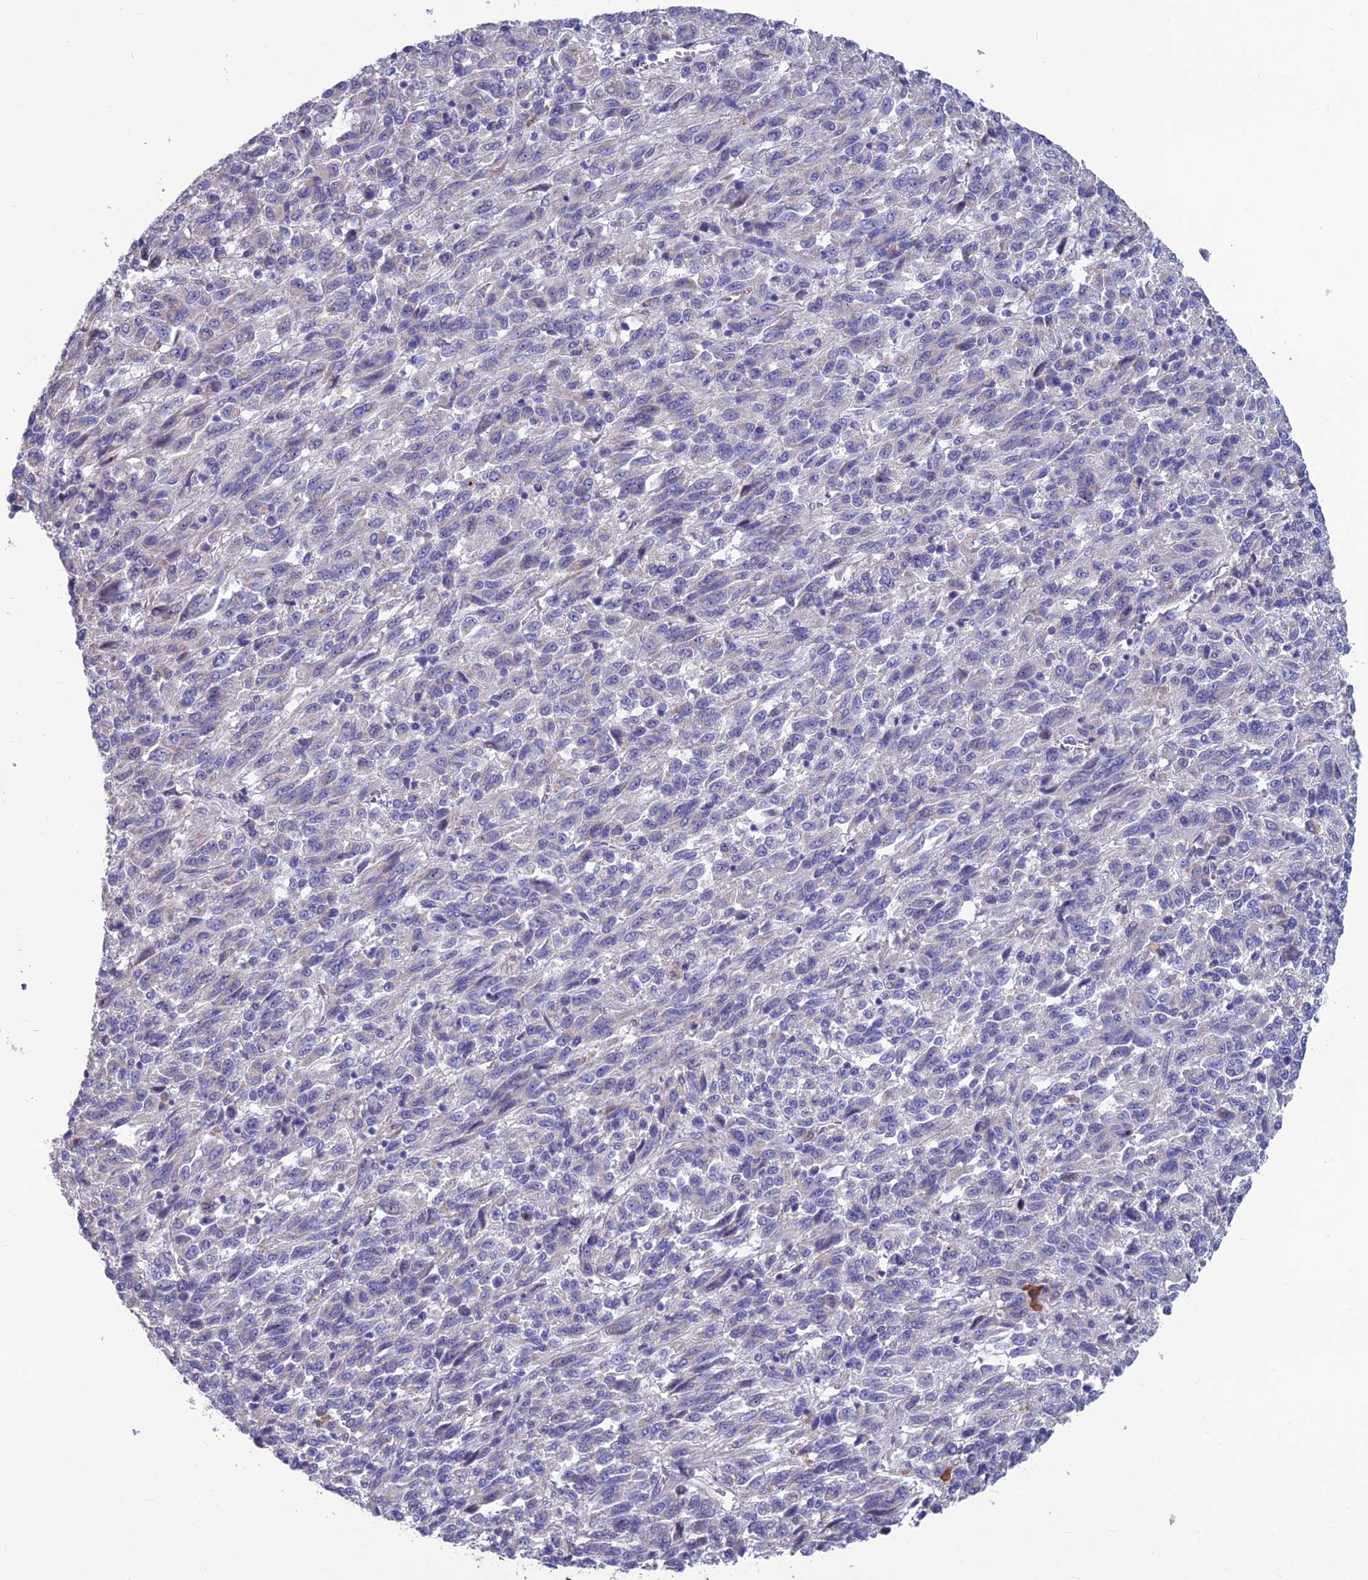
{"staining": {"intensity": "negative", "quantity": "none", "location": "none"}, "tissue": "melanoma", "cell_type": "Tumor cells", "image_type": "cancer", "snomed": [{"axis": "morphology", "description": "Malignant melanoma, Metastatic site"}, {"axis": "topography", "description": "Lung"}], "caption": "Immunohistochemistry image of neoplastic tissue: human melanoma stained with DAB demonstrates no significant protein positivity in tumor cells.", "gene": "BHMT2", "patient": {"sex": "male", "age": 64}}